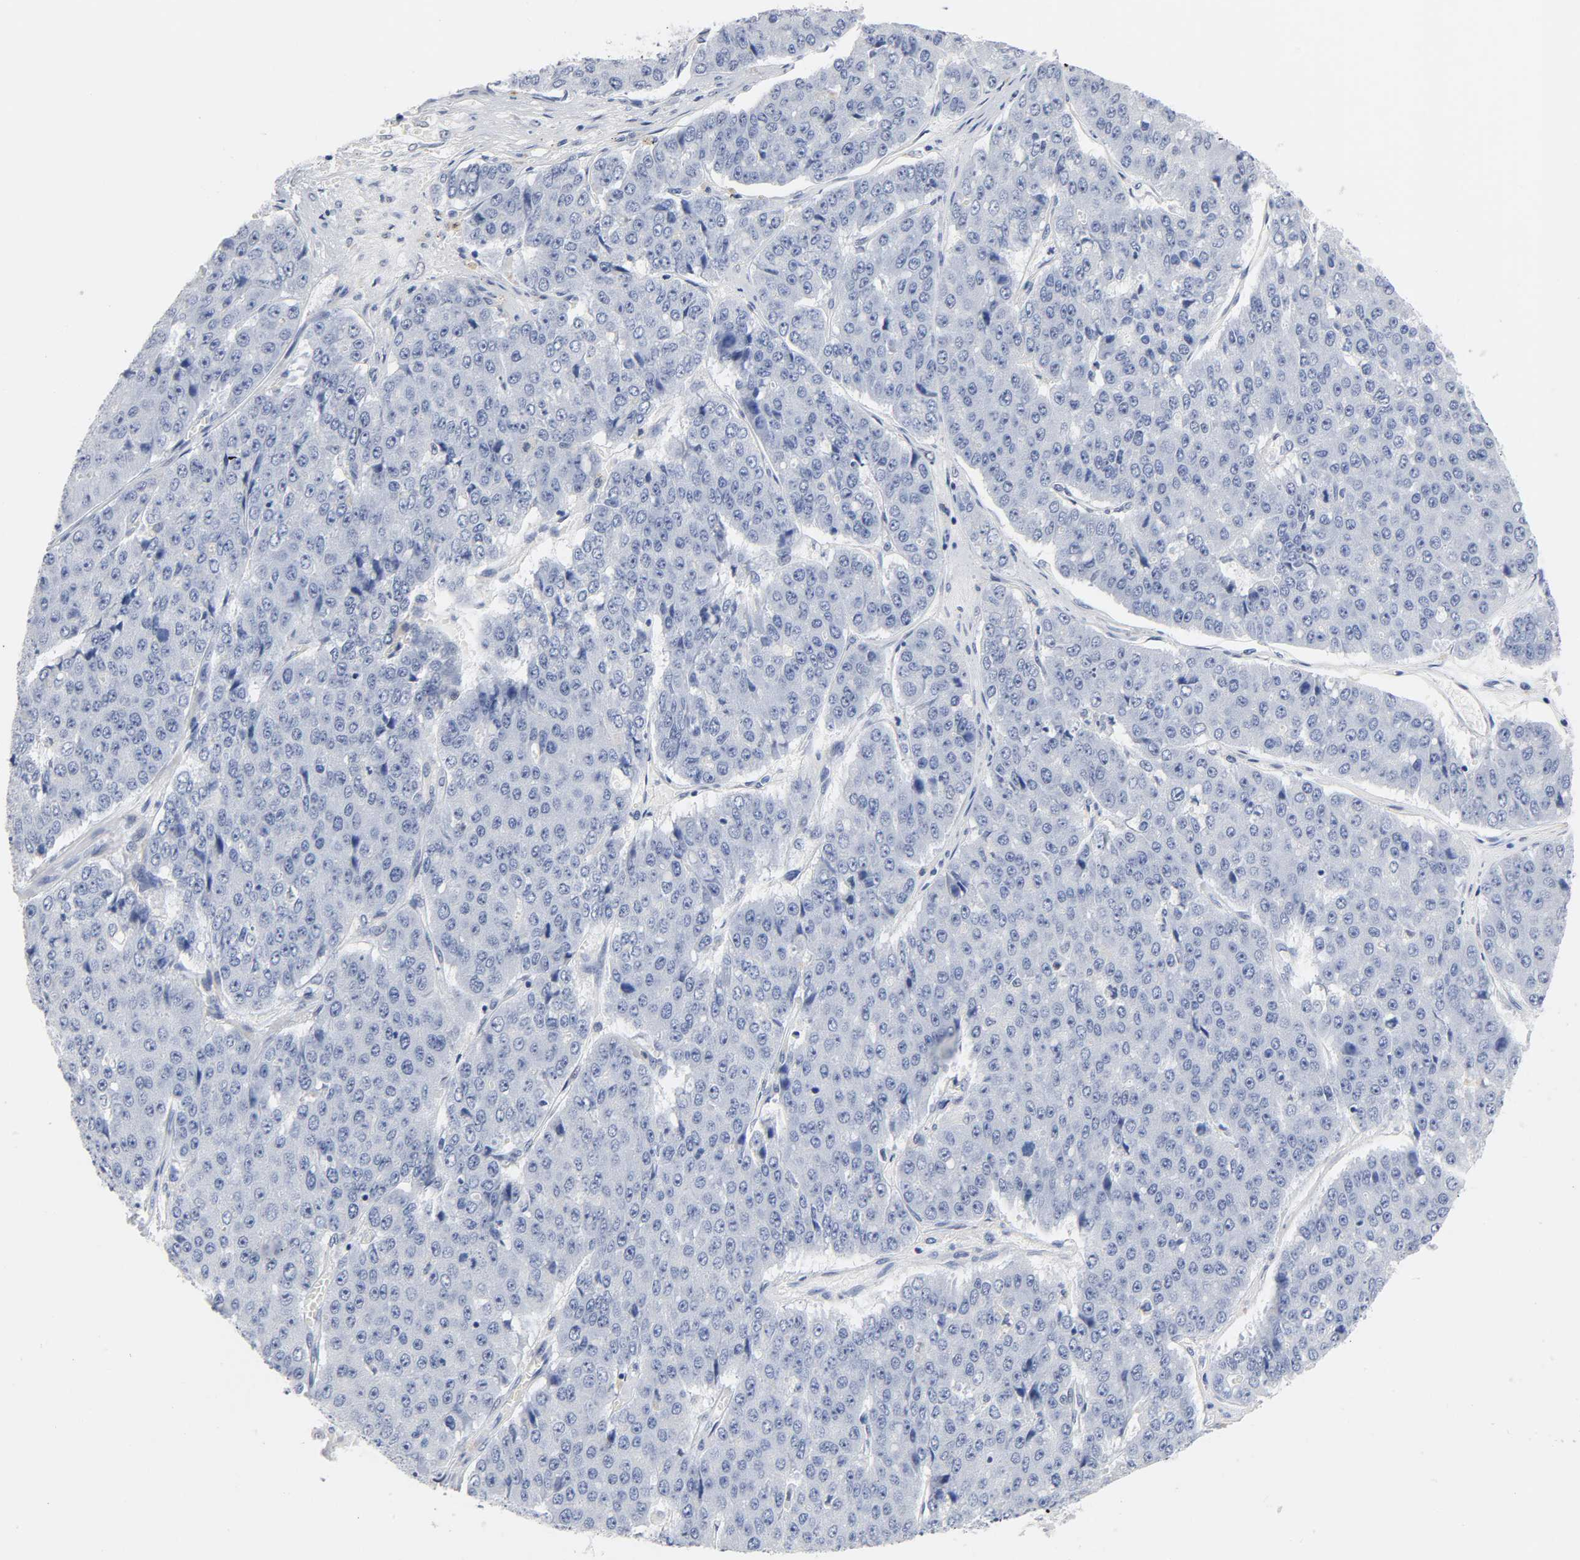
{"staining": {"intensity": "negative", "quantity": "none", "location": "none"}, "tissue": "pancreatic cancer", "cell_type": "Tumor cells", "image_type": "cancer", "snomed": [{"axis": "morphology", "description": "Adenocarcinoma, NOS"}, {"axis": "topography", "description": "Pancreas"}], "caption": "Tumor cells show no significant protein positivity in pancreatic cancer.", "gene": "NAB2", "patient": {"sex": "male", "age": 50}}